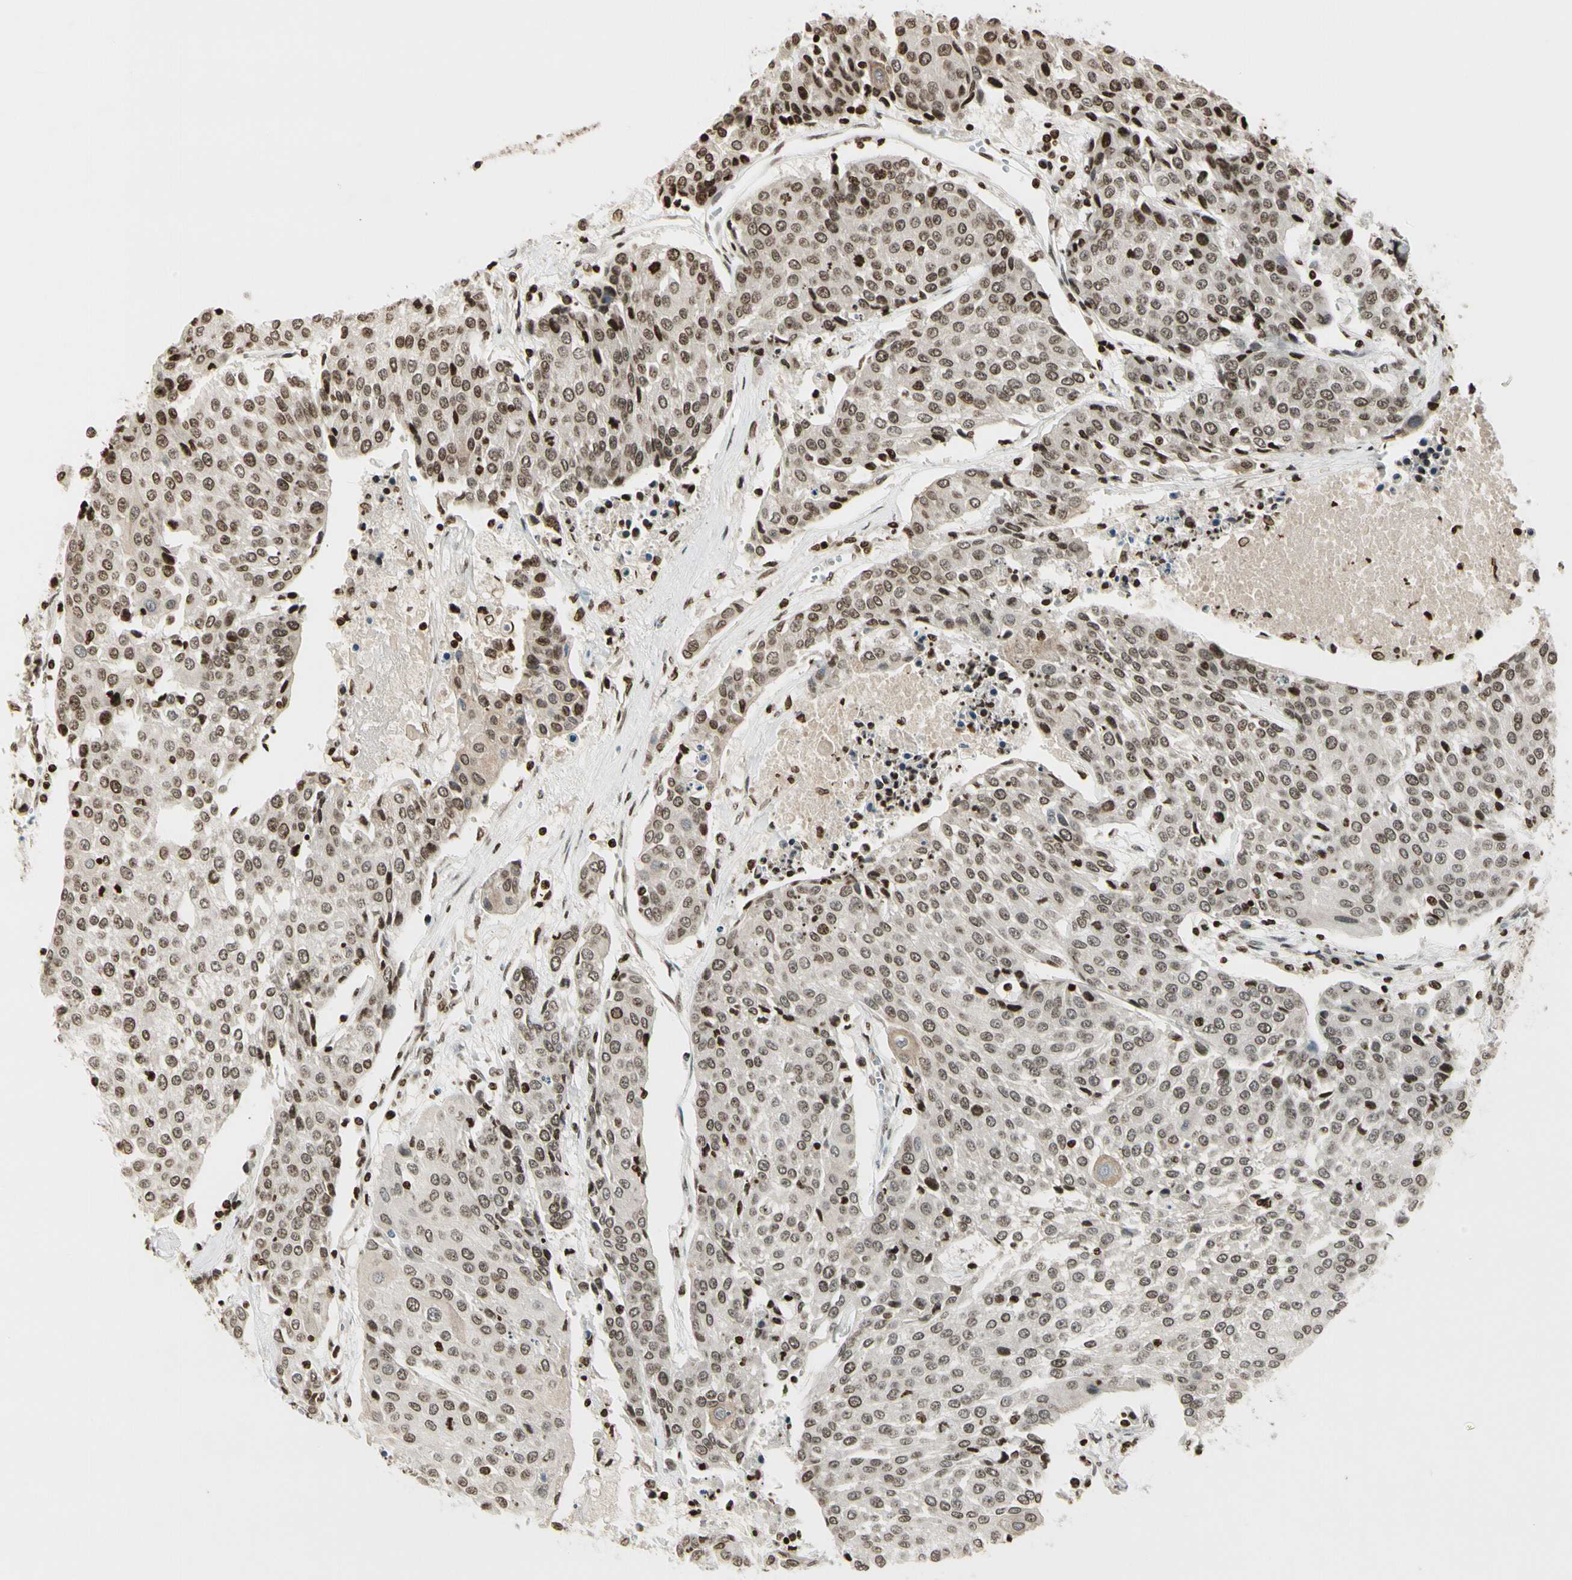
{"staining": {"intensity": "moderate", "quantity": "25%-75%", "location": "nuclear"}, "tissue": "urothelial cancer", "cell_type": "Tumor cells", "image_type": "cancer", "snomed": [{"axis": "morphology", "description": "Urothelial carcinoma, High grade"}, {"axis": "topography", "description": "Urinary bladder"}], "caption": "A histopathology image of urothelial cancer stained for a protein displays moderate nuclear brown staining in tumor cells.", "gene": "RORA", "patient": {"sex": "female", "age": 85}}